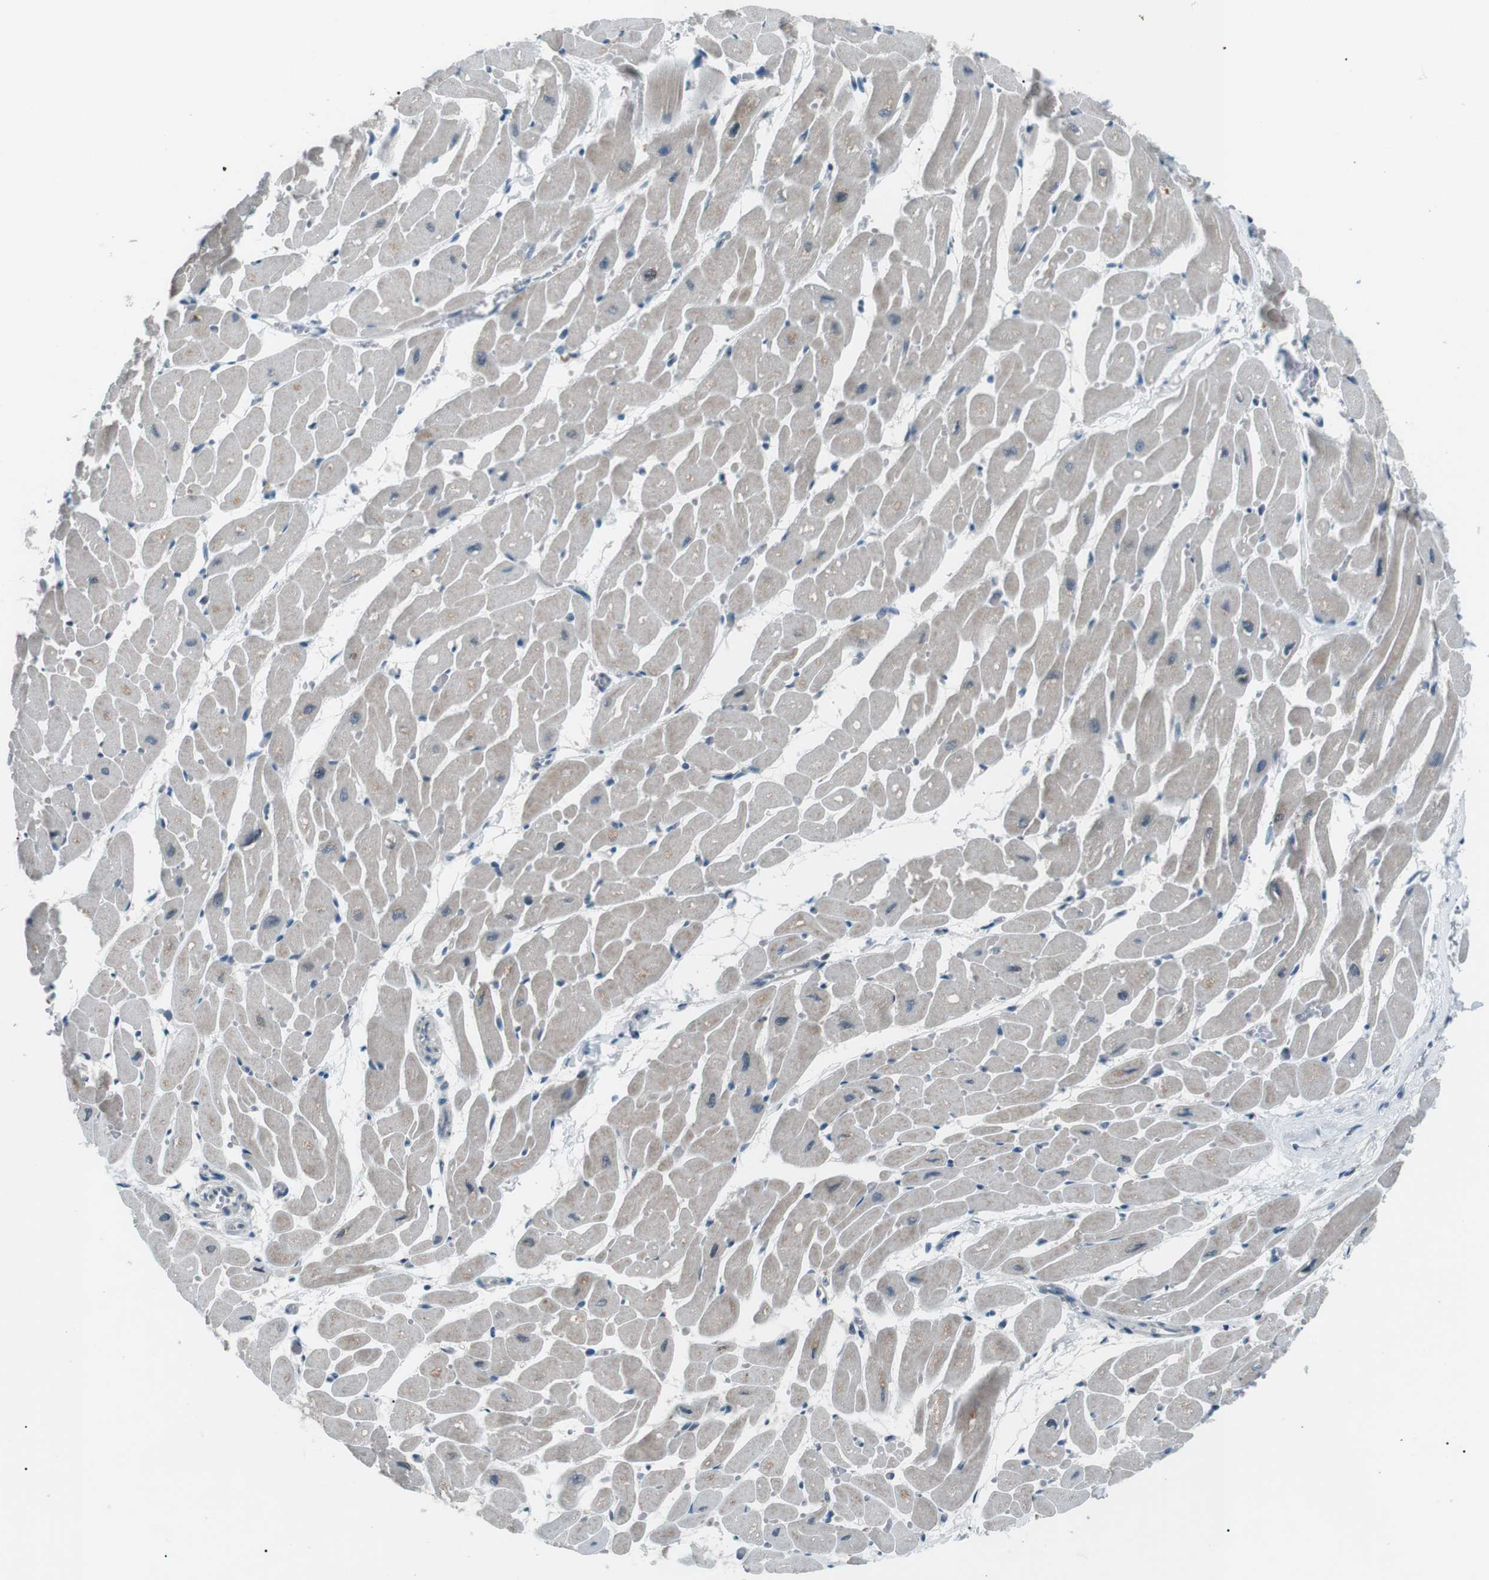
{"staining": {"intensity": "weak", "quantity": ">75%", "location": "cytoplasmic/membranous"}, "tissue": "heart muscle", "cell_type": "Cardiomyocytes", "image_type": "normal", "snomed": [{"axis": "morphology", "description": "Normal tissue, NOS"}, {"axis": "topography", "description": "Heart"}], "caption": "Immunohistochemistry (IHC) staining of normal heart muscle, which reveals low levels of weak cytoplasmic/membranous positivity in approximately >75% of cardiomyocytes indicating weak cytoplasmic/membranous protein expression. The staining was performed using DAB (brown) for protein detection and nuclei were counterstained in hematoxylin (blue).", "gene": "LRIG2", "patient": {"sex": "male", "age": 45}}